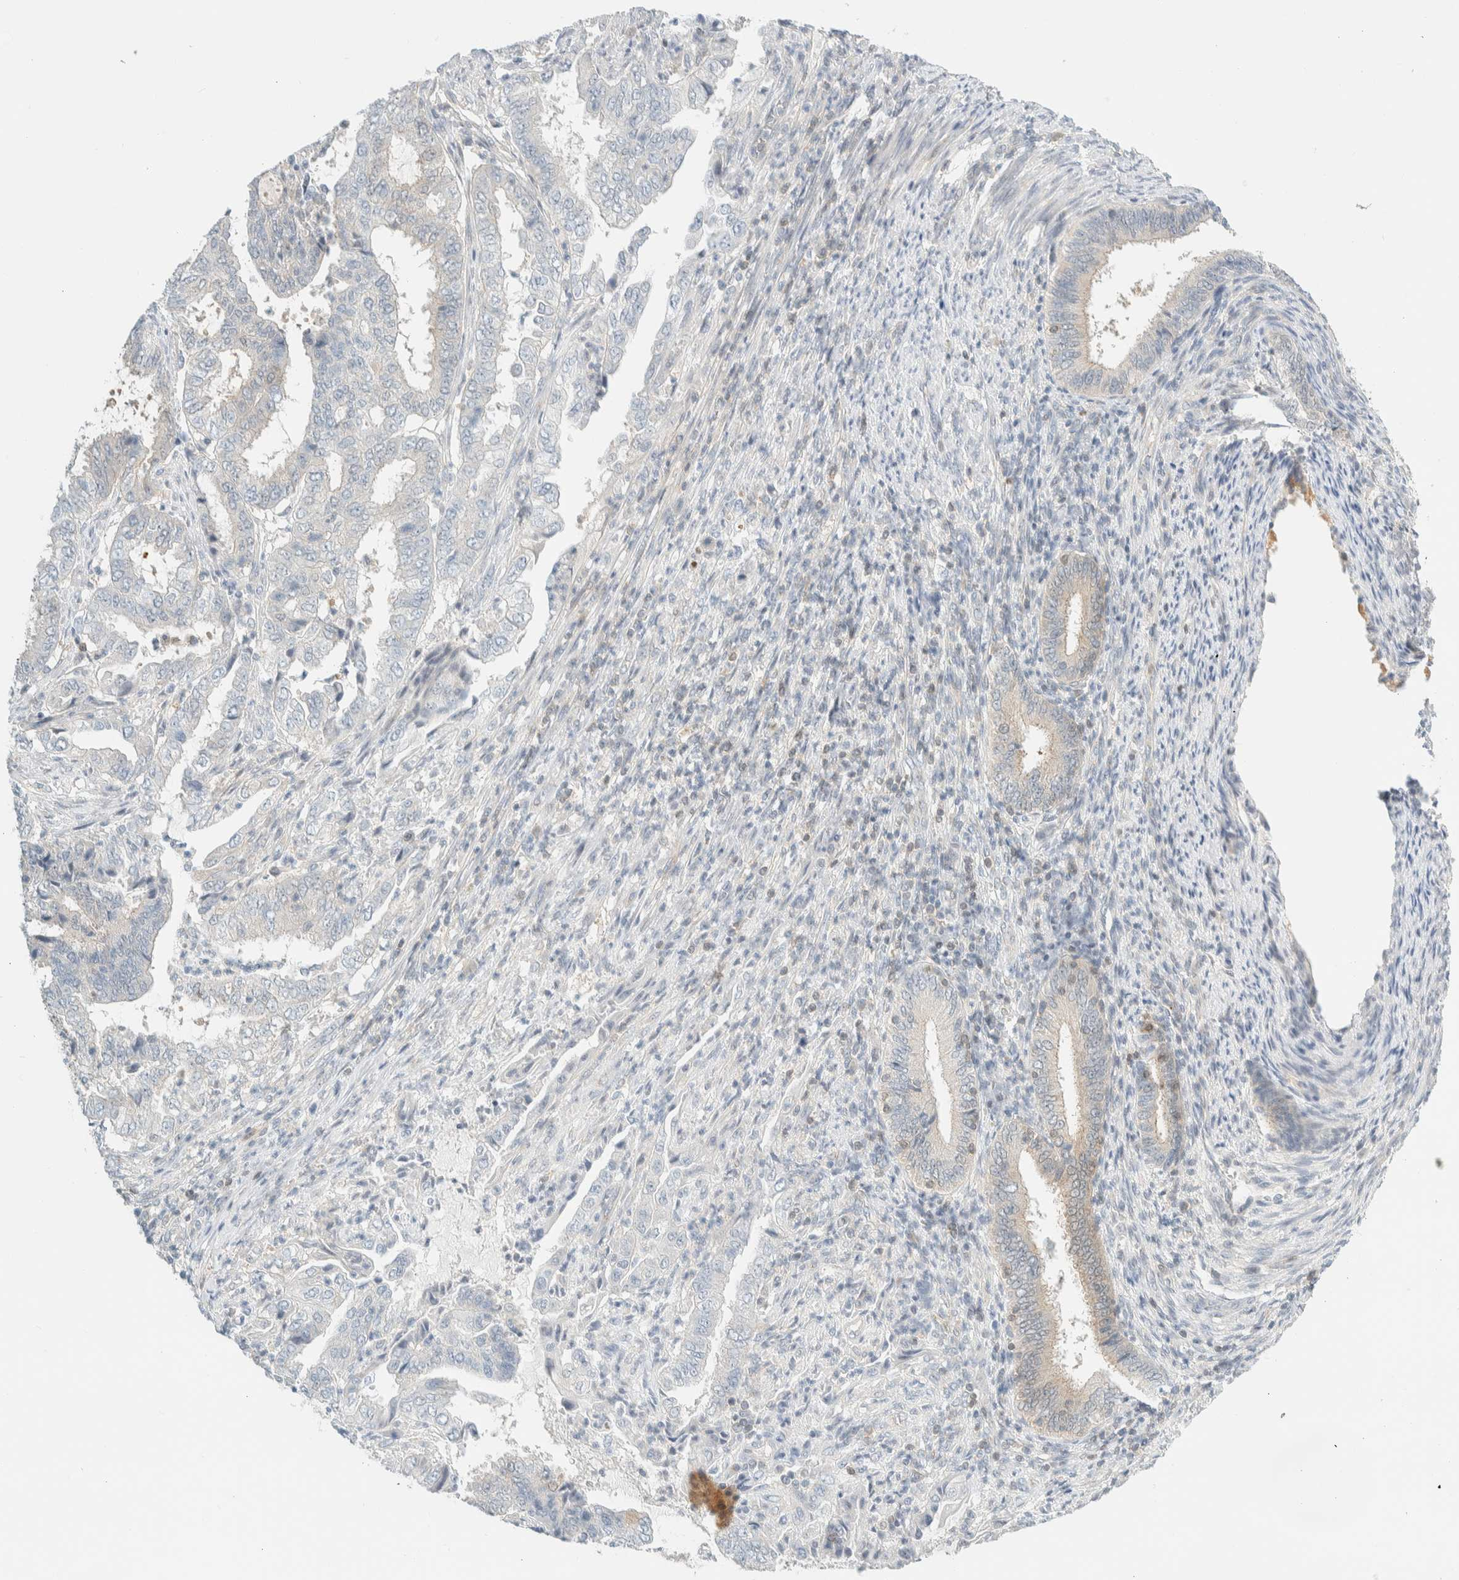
{"staining": {"intensity": "negative", "quantity": "none", "location": "none"}, "tissue": "endometrial cancer", "cell_type": "Tumor cells", "image_type": "cancer", "snomed": [{"axis": "morphology", "description": "Adenocarcinoma, NOS"}, {"axis": "topography", "description": "Endometrium"}], "caption": "The photomicrograph displays no significant expression in tumor cells of endometrial cancer.", "gene": "PCYT2", "patient": {"sex": "female", "age": 51}}